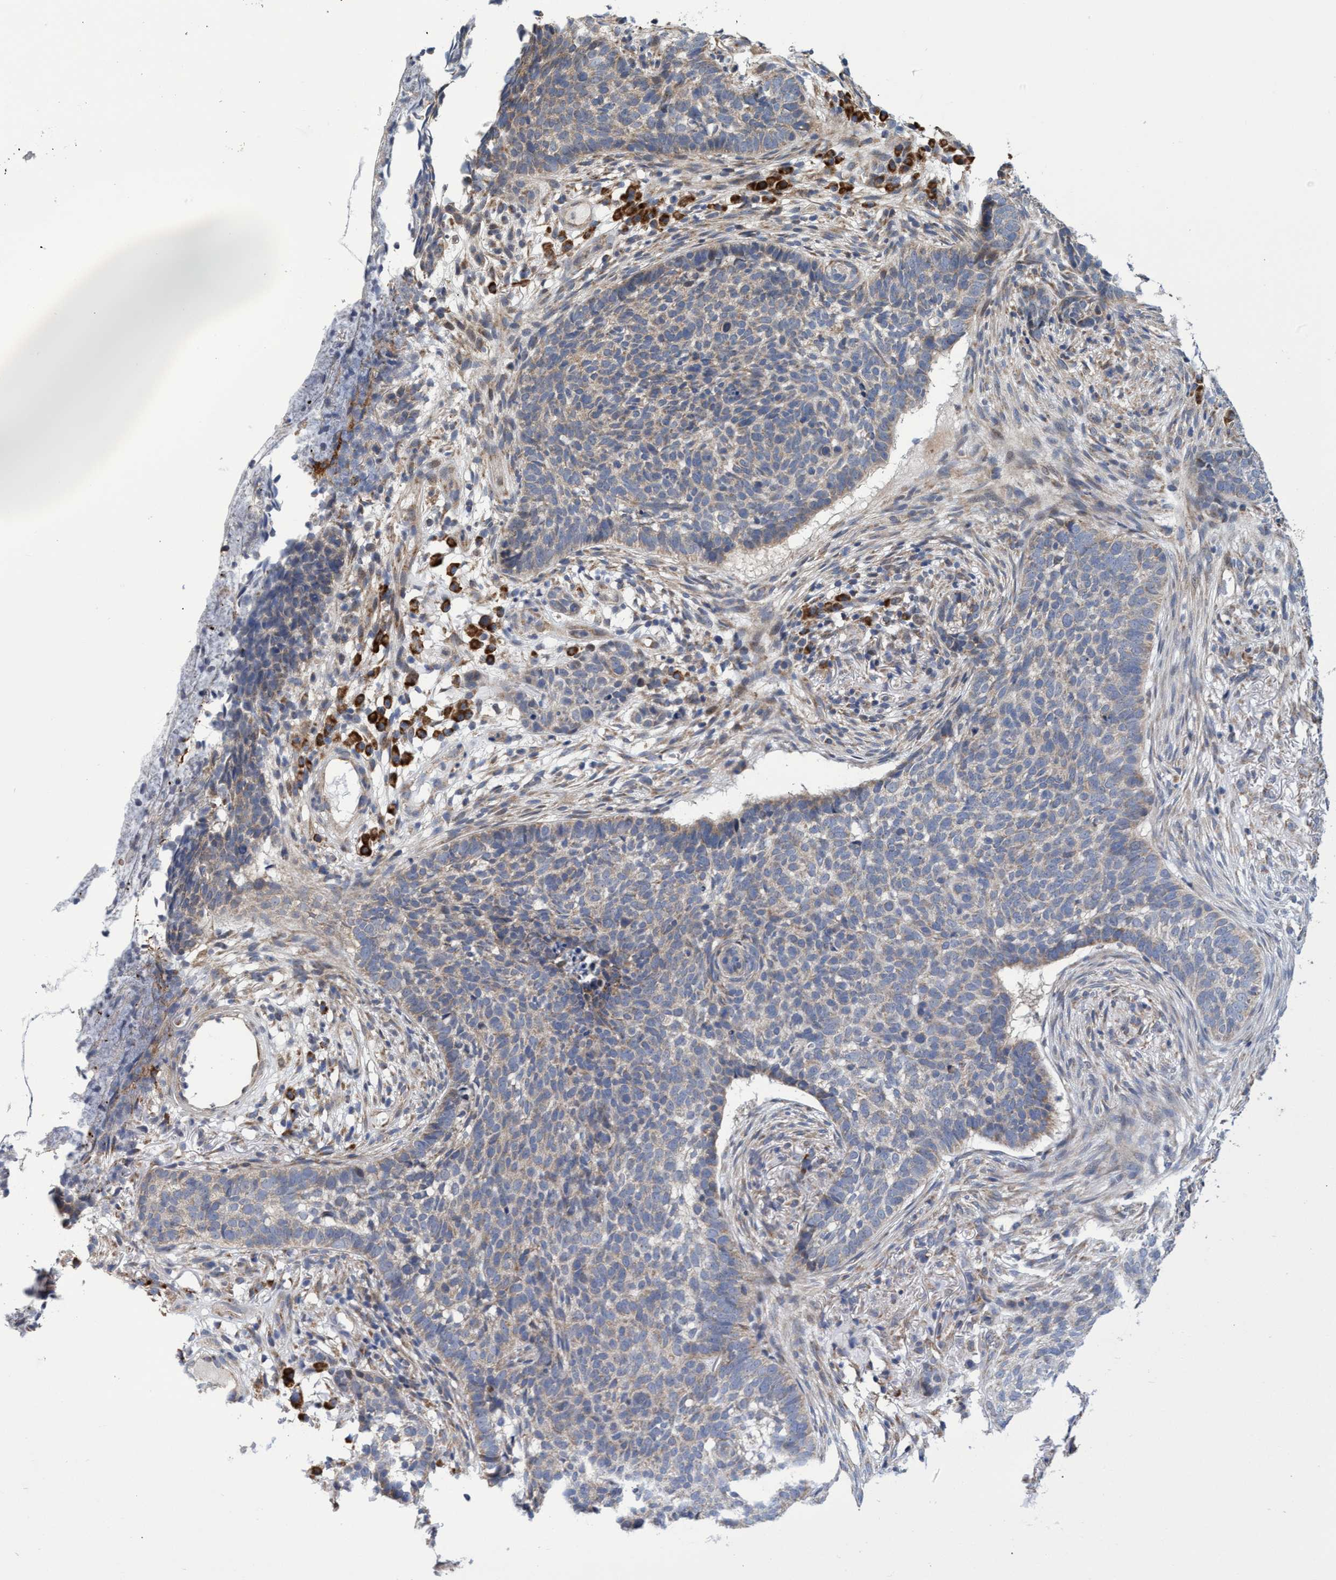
{"staining": {"intensity": "weak", "quantity": "<25%", "location": "cytoplasmic/membranous"}, "tissue": "skin cancer", "cell_type": "Tumor cells", "image_type": "cancer", "snomed": [{"axis": "morphology", "description": "Basal cell carcinoma"}, {"axis": "topography", "description": "Skin"}], "caption": "Tumor cells are negative for brown protein staining in basal cell carcinoma (skin). (DAB immunohistochemistry (IHC), high magnification).", "gene": "NAT16", "patient": {"sex": "male", "age": 85}}